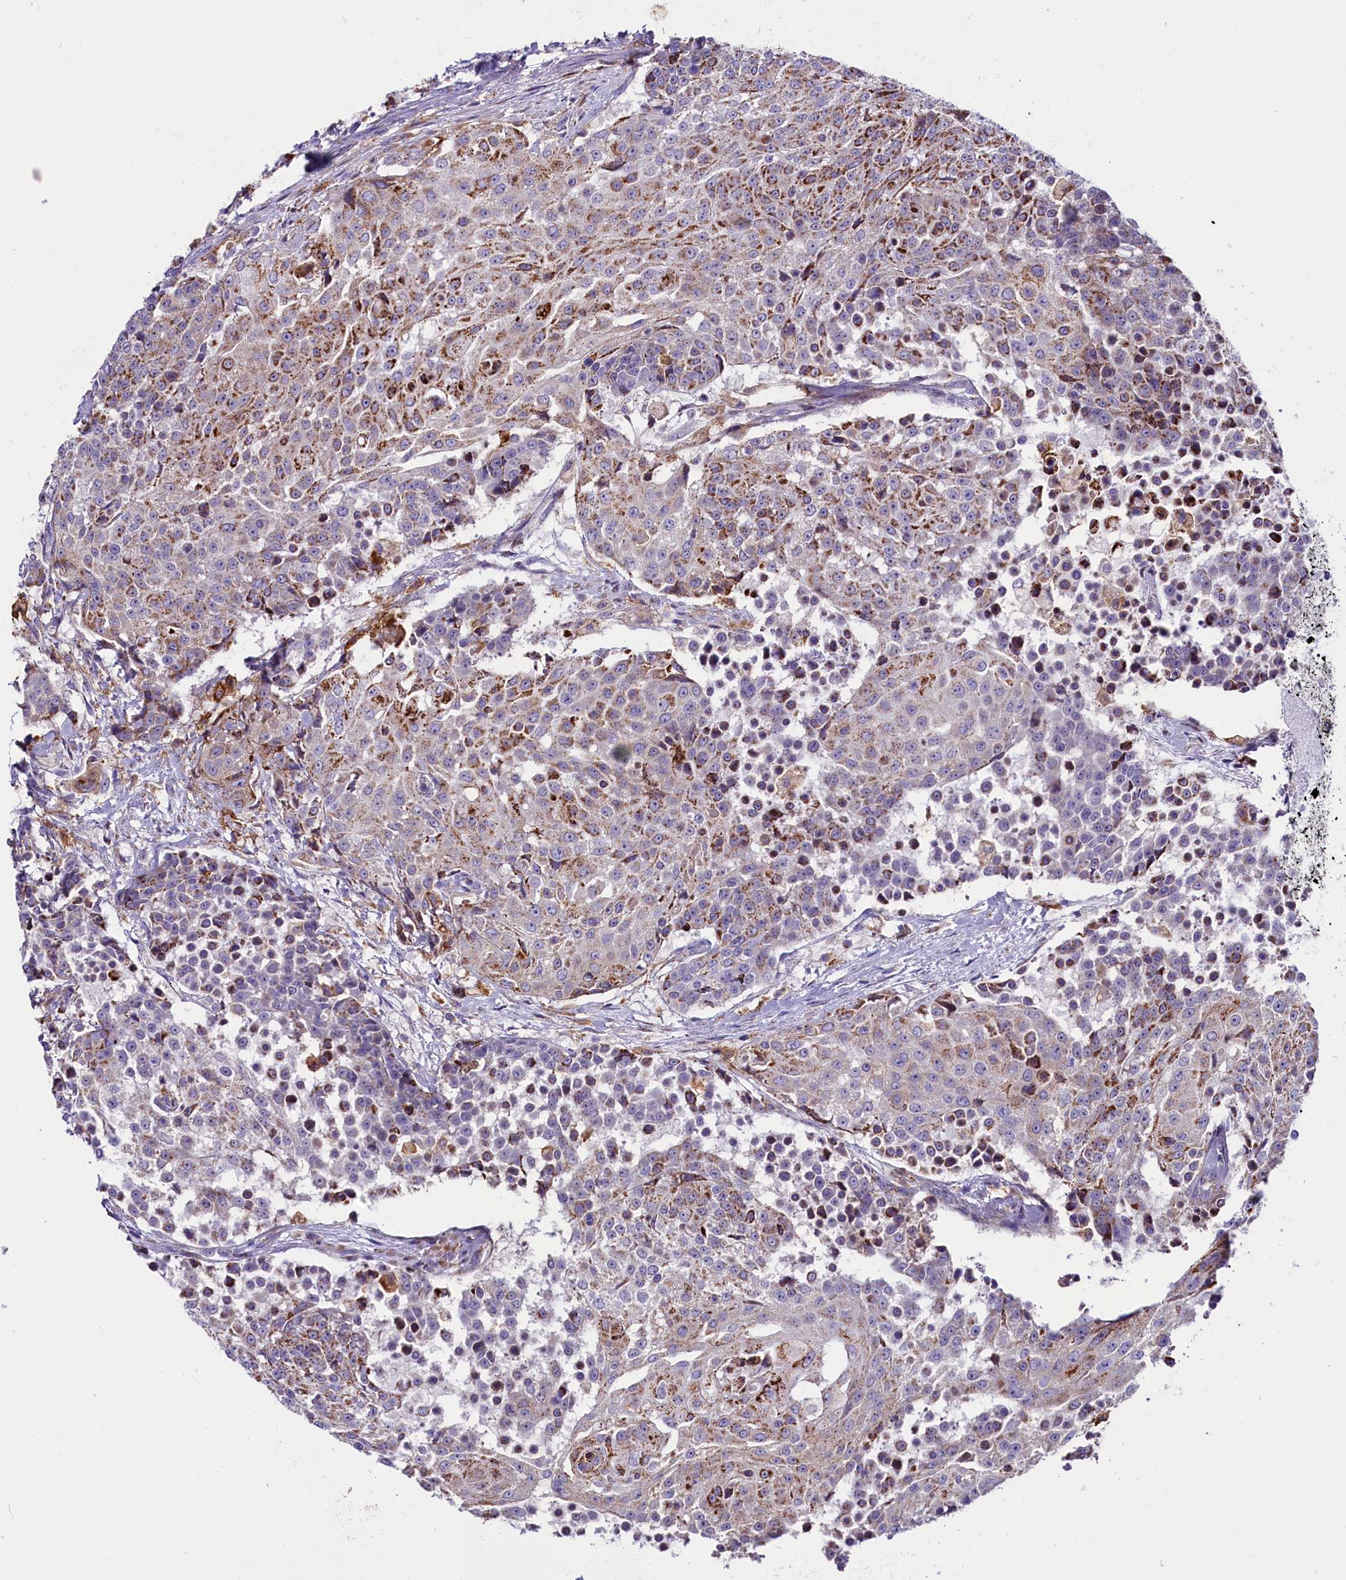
{"staining": {"intensity": "moderate", "quantity": "25%-75%", "location": "cytoplasmic/membranous"}, "tissue": "urothelial cancer", "cell_type": "Tumor cells", "image_type": "cancer", "snomed": [{"axis": "morphology", "description": "Urothelial carcinoma, High grade"}, {"axis": "topography", "description": "Urinary bladder"}], "caption": "A medium amount of moderate cytoplasmic/membranous staining is present in approximately 25%-75% of tumor cells in urothelial carcinoma (high-grade) tissue.", "gene": "IL20RA", "patient": {"sex": "female", "age": 63}}